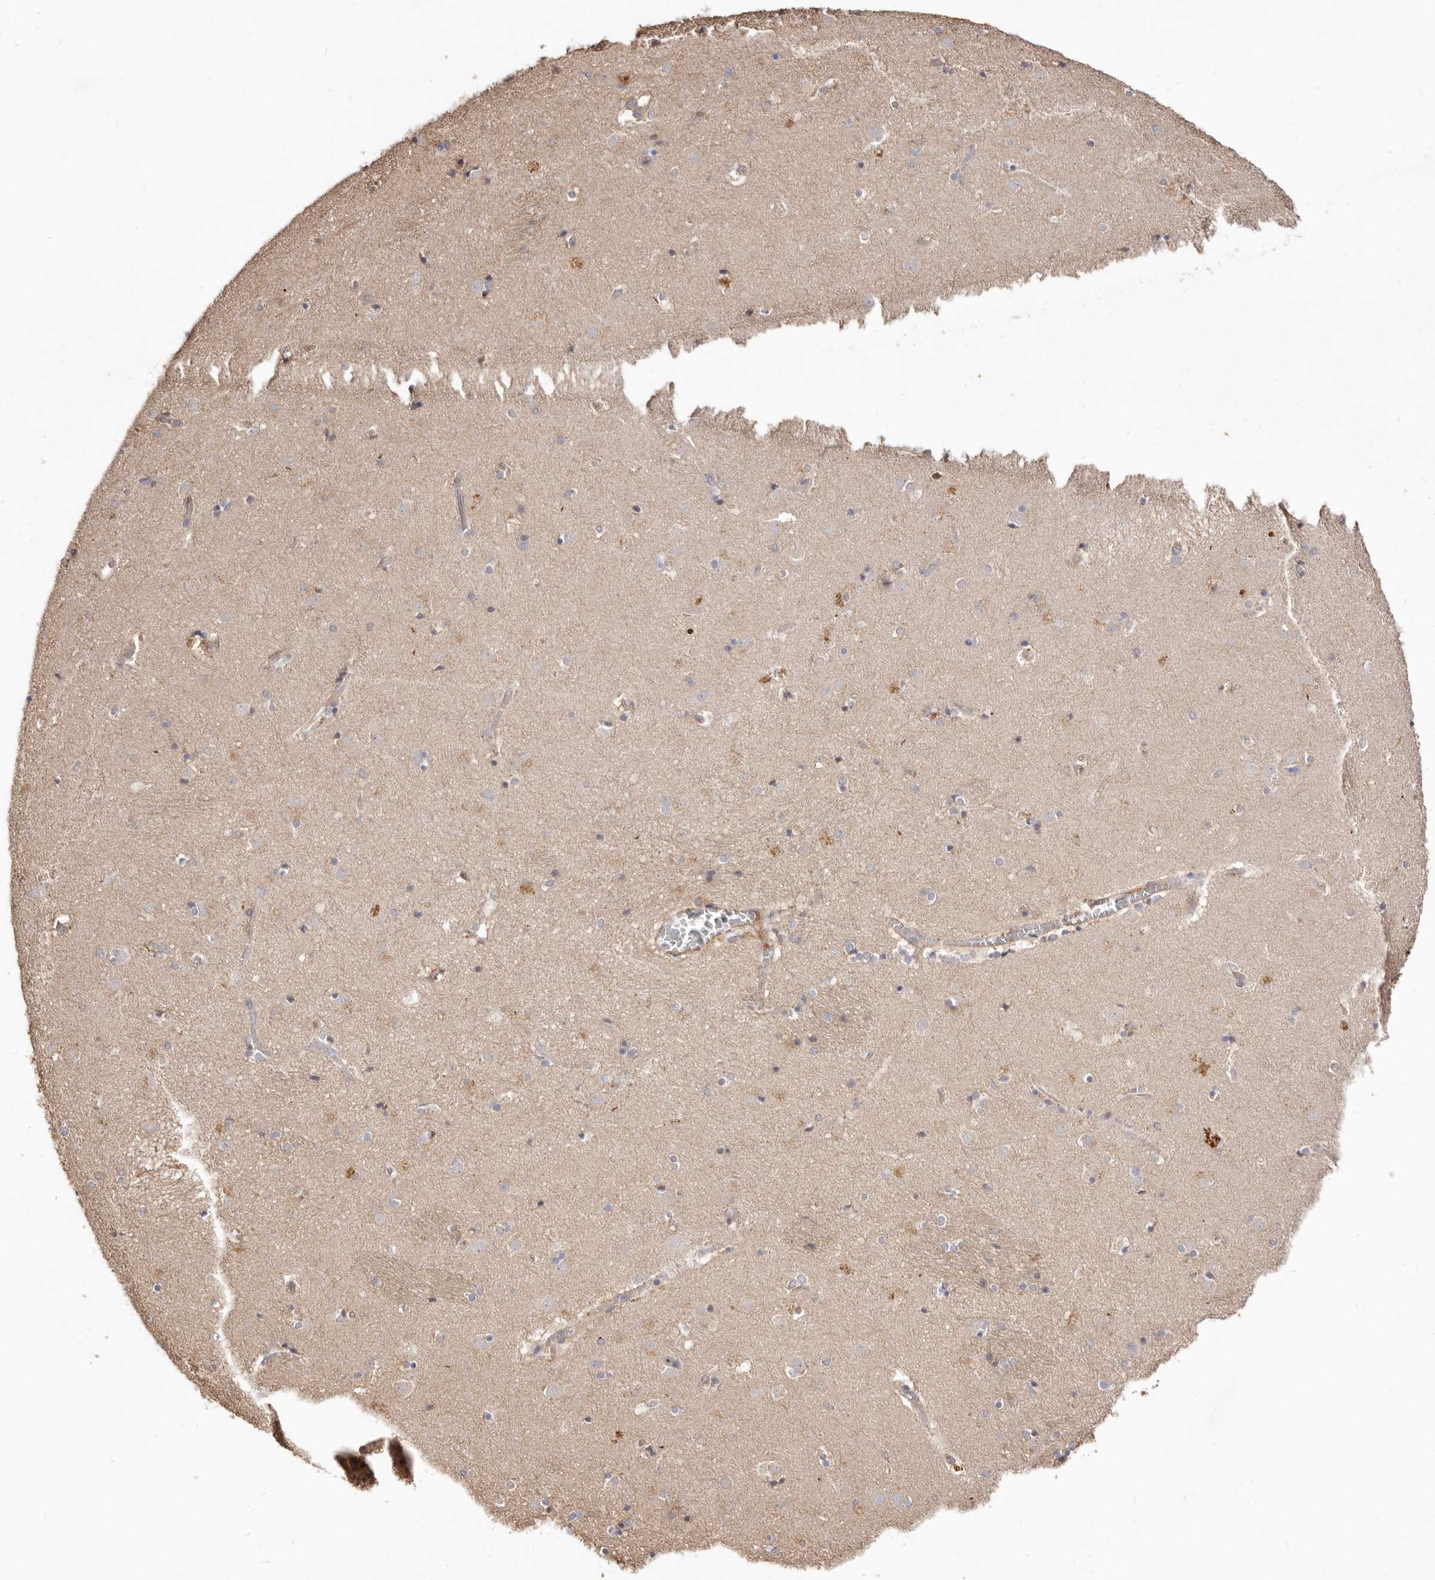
{"staining": {"intensity": "weak", "quantity": "<25%", "location": "cytoplasmic/membranous"}, "tissue": "caudate", "cell_type": "Glial cells", "image_type": "normal", "snomed": [{"axis": "morphology", "description": "Normal tissue, NOS"}, {"axis": "topography", "description": "Lateral ventricle wall"}], "caption": "Image shows no protein positivity in glial cells of unremarkable caudate.", "gene": "LRRC25", "patient": {"sex": "male", "age": 70}}